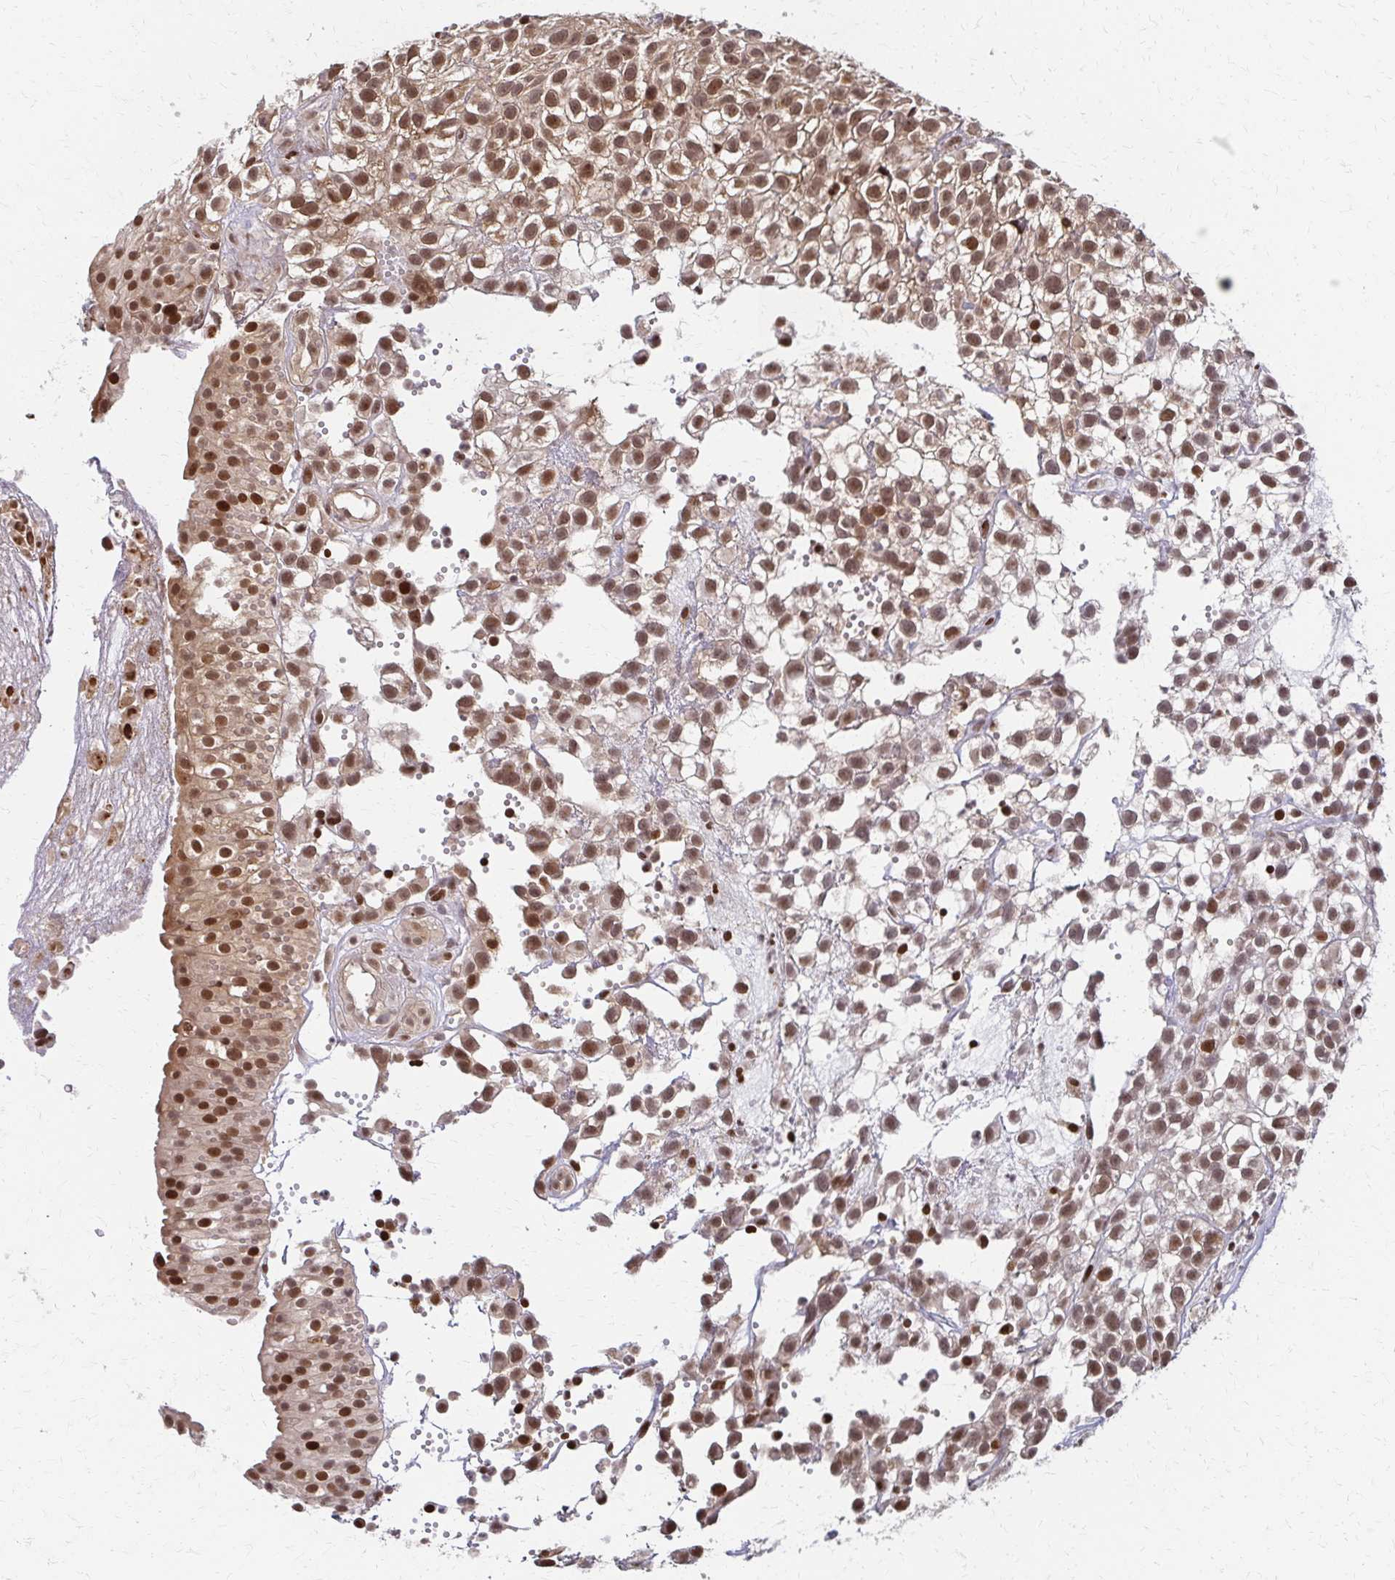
{"staining": {"intensity": "moderate", "quantity": ">75%", "location": "nuclear"}, "tissue": "urothelial cancer", "cell_type": "Tumor cells", "image_type": "cancer", "snomed": [{"axis": "morphology", "description": "Urothelial carcinoma, High grade"}, {"axis": "topography", "description": "Urinary bladder"}], "caption": "The photomicrograph reveals a brown stain indicating the presence of a protein in the nuclear of tumor cells in urothelial cancer.", "gene": "PSMD7", "patient": {"sex": "male", "age": 56}}